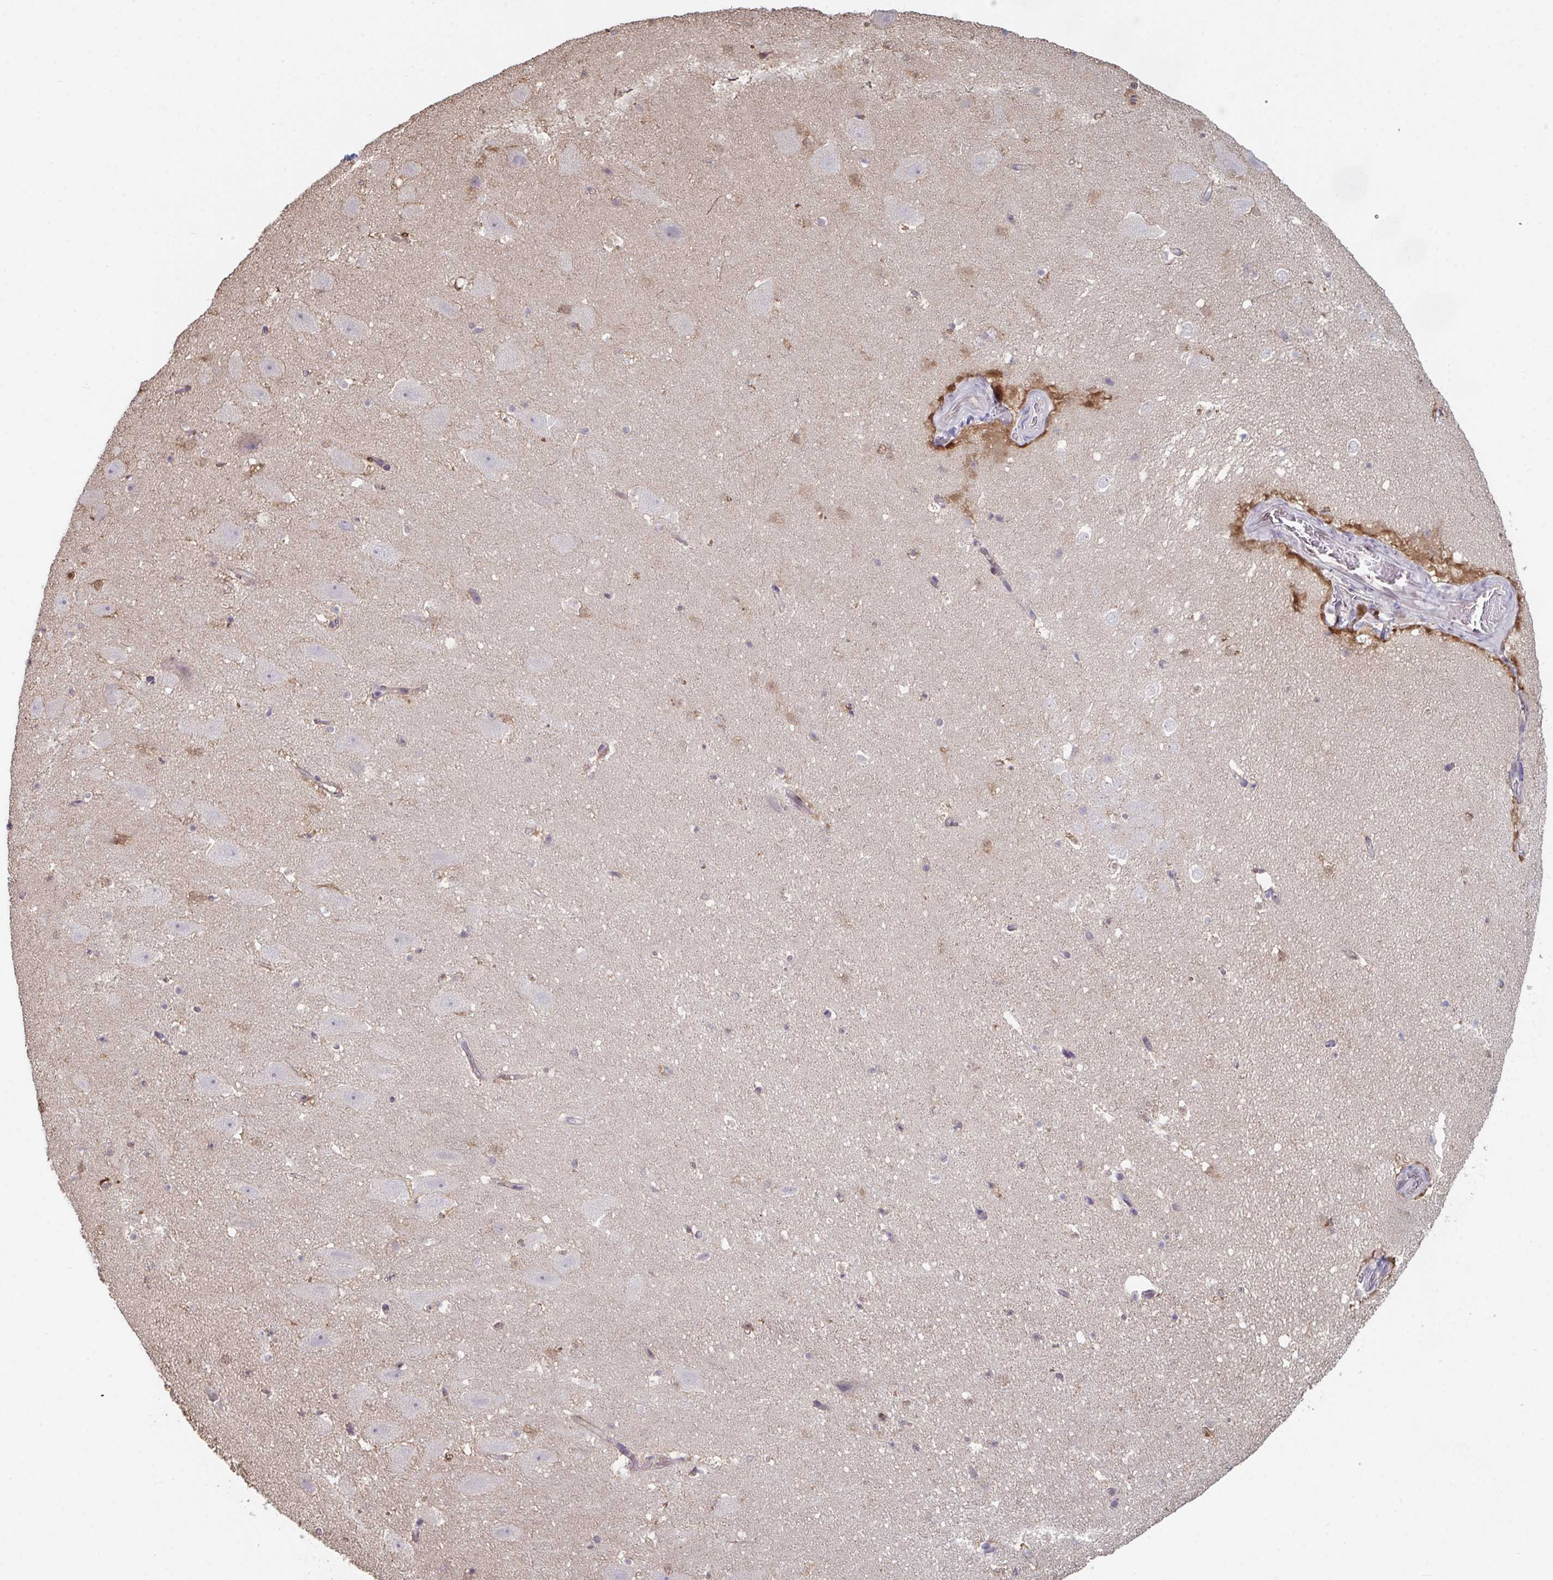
{"staining": {"intensity": "negative", "quantity": "none", "location": "none"}, "tissue": "hippocampus", "cell_type": "Glial cells", "image_type": "normal", "snomed": [{"axis": "morphology", "description": "Normal tissue, NOS"}, {"axis": "topography", "description": "Hippocampus"}], "caption": "Glial cells are negative for brown protein staining in normal hippocampus. Nuclei are stained in blue.", "gene": "ACD", "patient": {"sex": "female", "age": 42}}